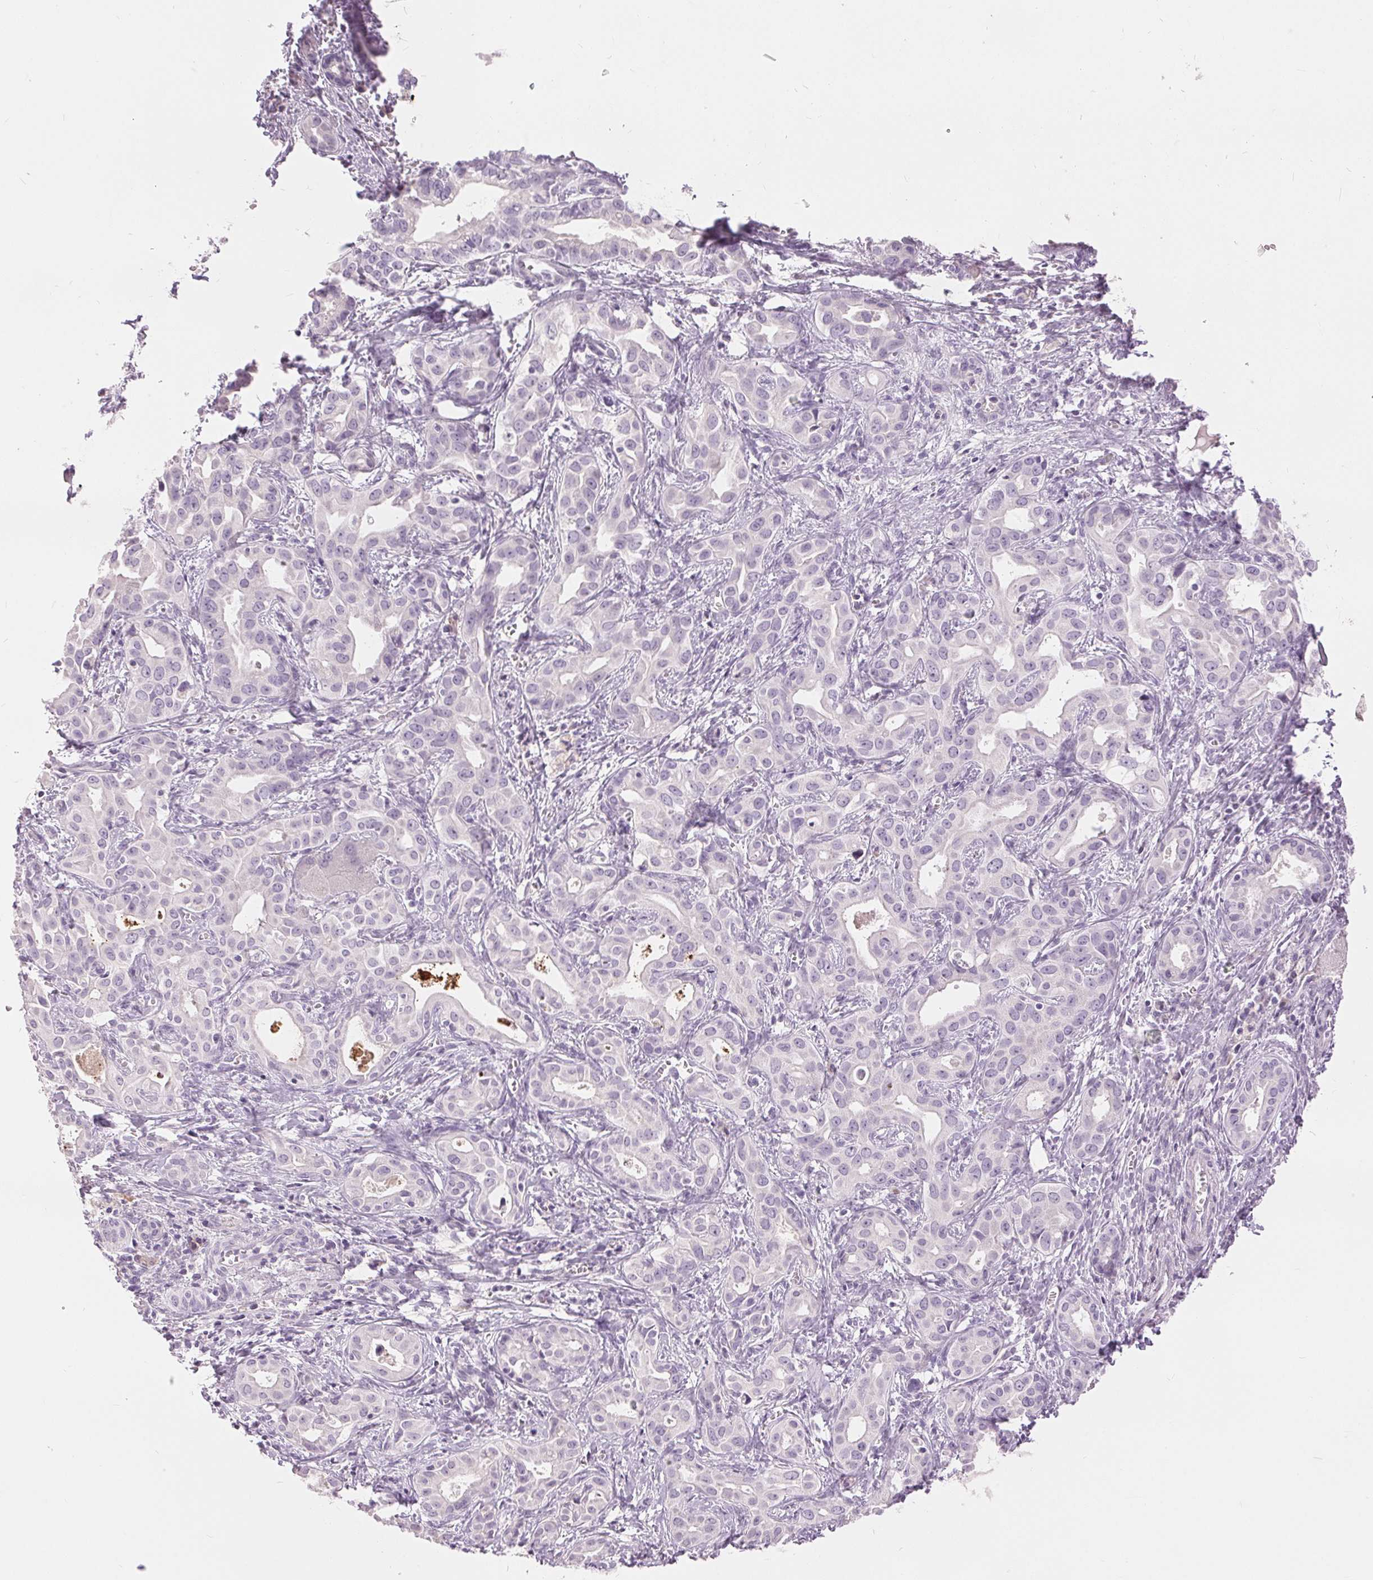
{"staining": {"intensity": "negative", "quantity": "none", "location": "none"}, "tissue": "liver cancer", "cell_type": "Tumor cells", "image_type": "cancer", "snomed": [{"axis": "morphology", "description": "Cholangiocarcinoma"}, {"axis": "topography", "description": "Liver"}], "caption": "Human liver cholangiocarcinoma stained for a protein using immunohistochemistry reveals no expression in tumor cells.", "gene": "DSG3", "patient": {"sex": "female", "age": 65}}